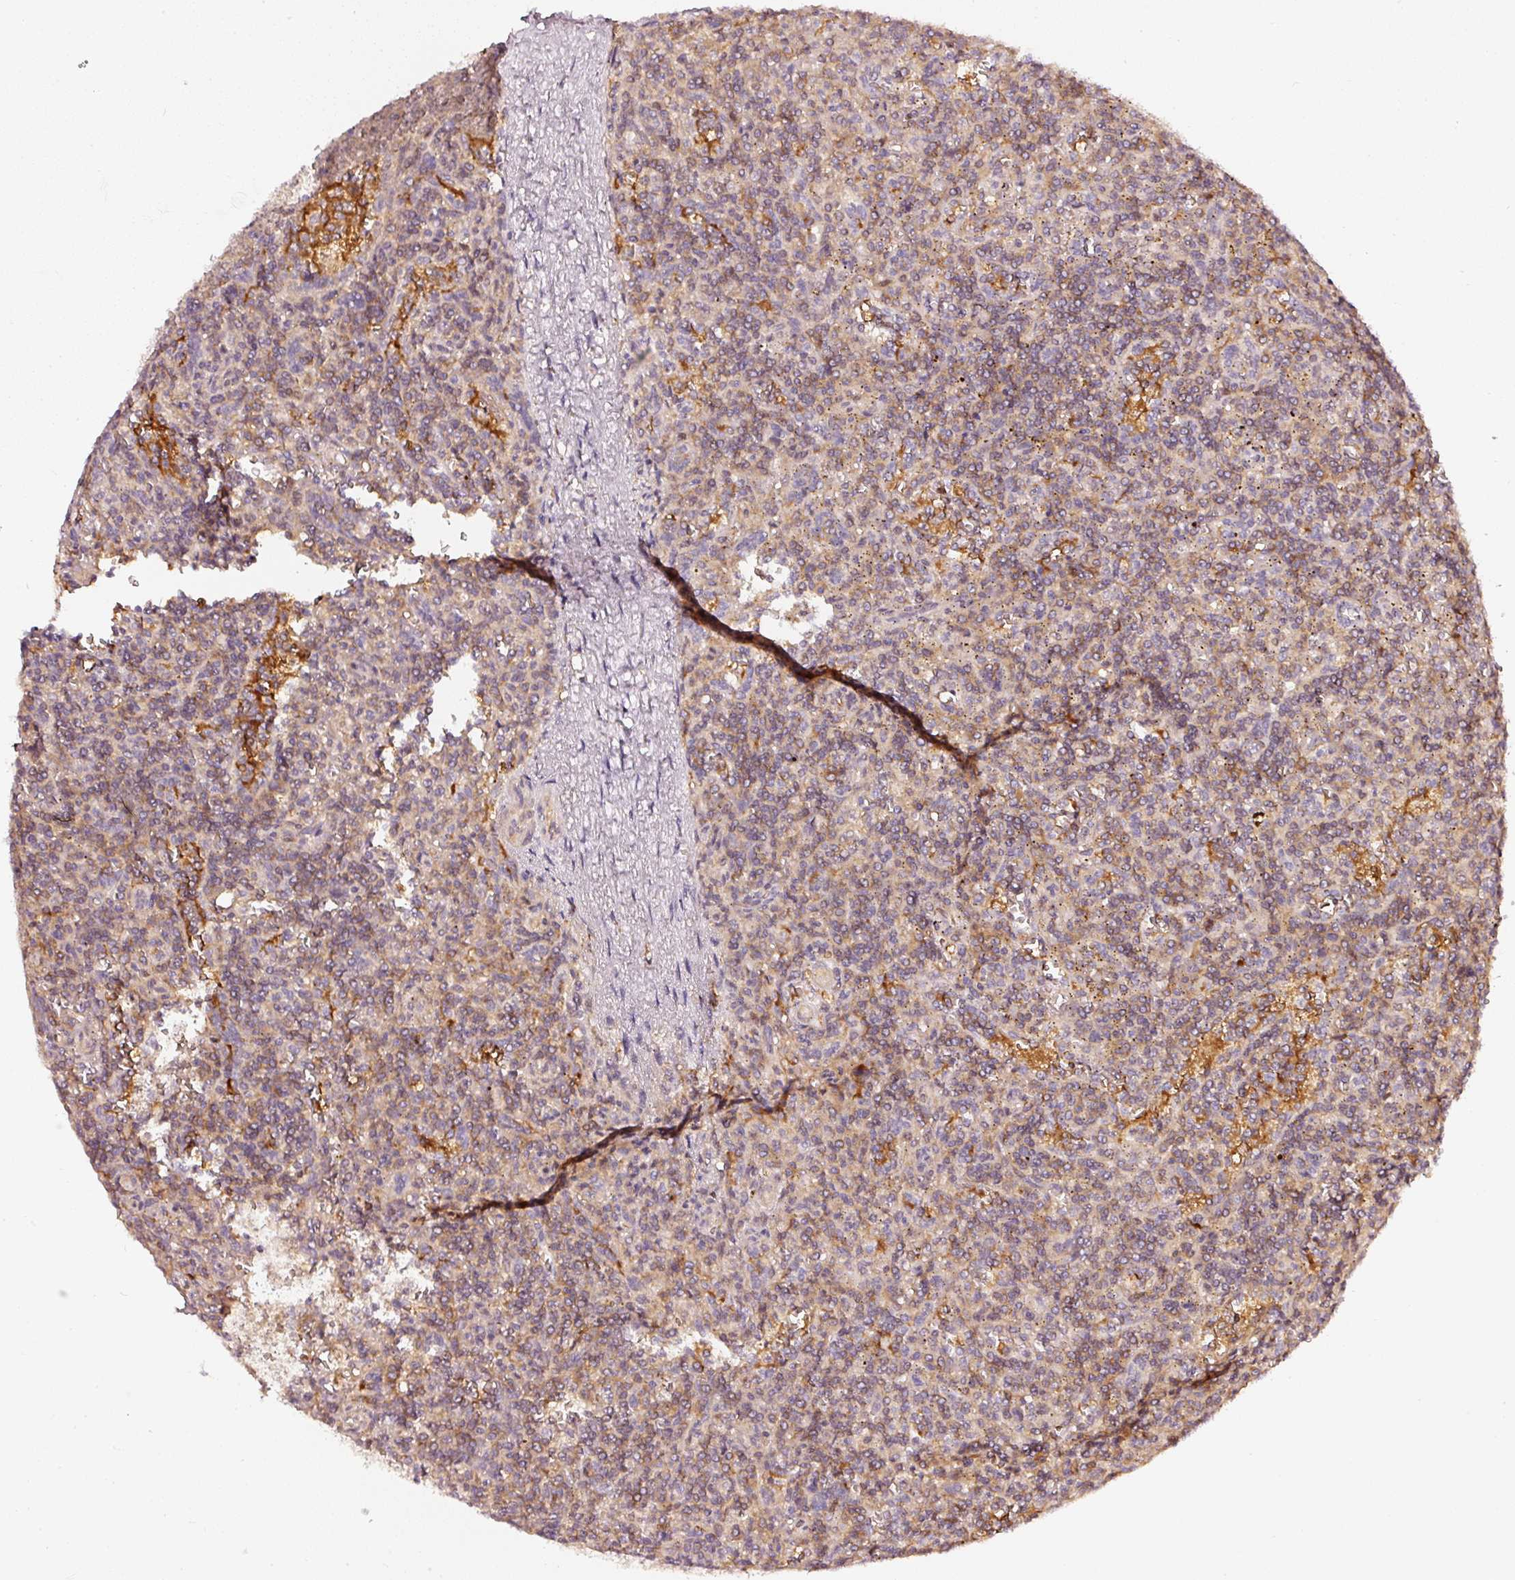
{"staining": {"intensity": "moderate", "quantity": ">75%", "location": "cytoplasmic/membranous"}, "tissue": "lymphoma", "cell_type": "Tumor cells", "image_type": "cancer", "snomed": [{"axis": "morphology", "description": "Malignant lymphoma, non-Hodgkin's type, Low grade"}, {"axis": "topography", "description": "Spleen"}], "caption": "A histopathology image showing moderate cytoplasmic/membranous positivity in approximately >75% of tumor cells in lymphoma, as visualized by brown immunohistochemical staining.", "gene": "ASMTL", "patient": {"sex": "male", "age": 73}}